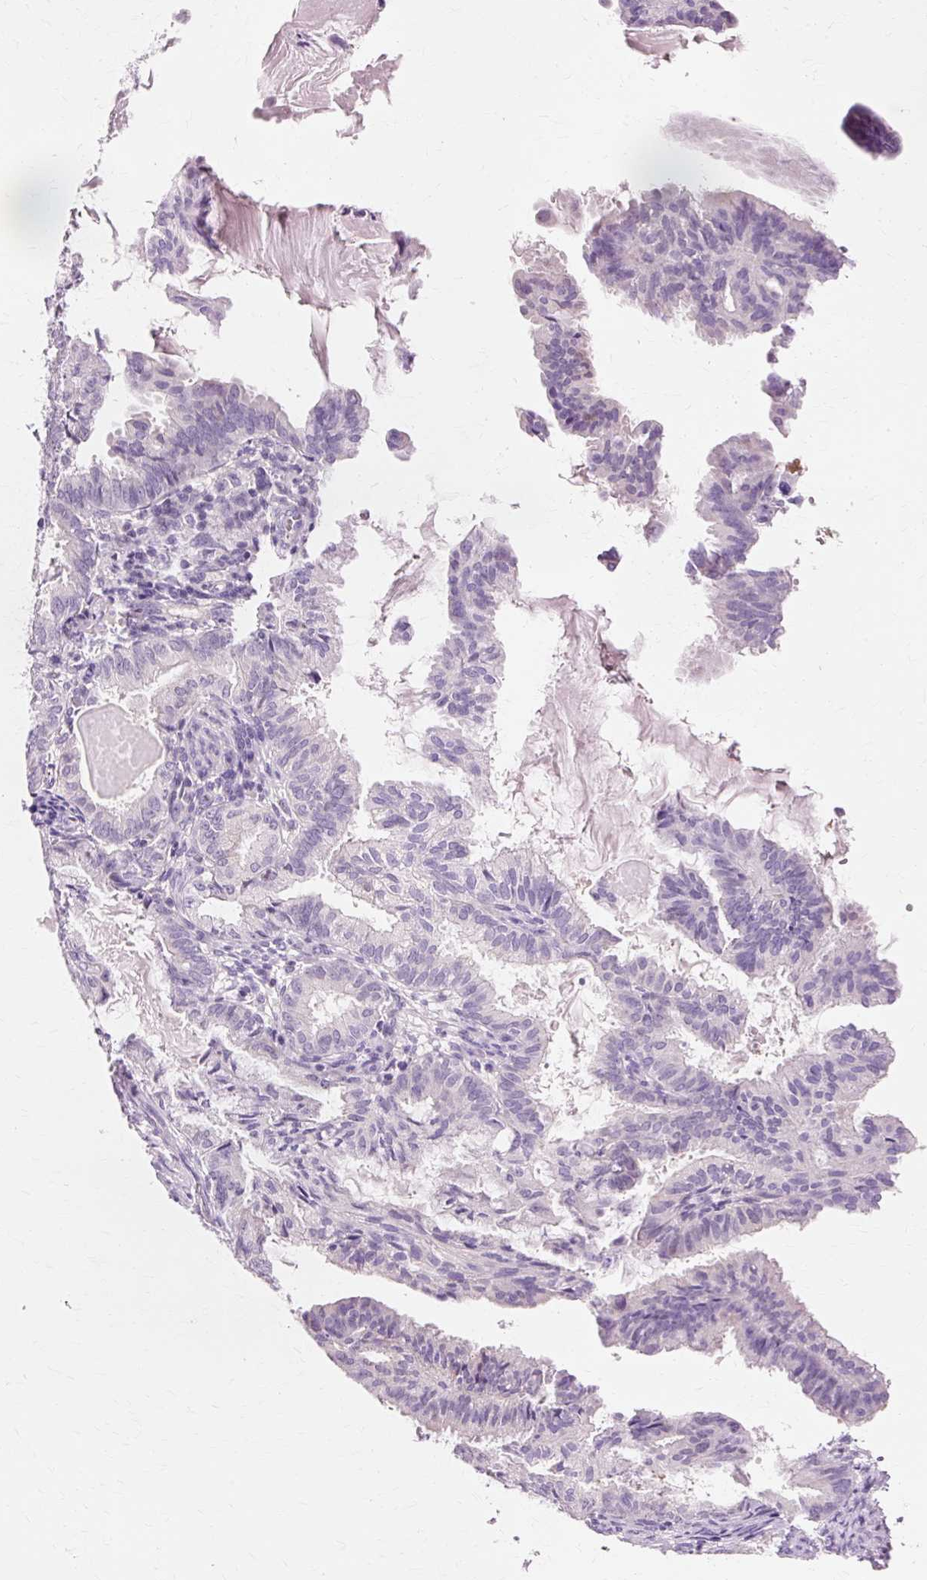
{"staining": {"intensity": "negative", "quantity": "none", "location": "none"}, "tissue": "endometrial cancer", "cell_type": "Tumor cells", "image_type": "cancer", "snomed": [{"axis": "morphology", "description": "Adenocarcinoma, NOS"}, {"axis": "topography", "description": "Endometrium"}], "caption": "Endometrial adenocarcinoma was stained to show a protein in brown. There is no significant expression in tumor cells.", "gene": "VN1R2", "patient": {"sex": "female", "age": 86}}